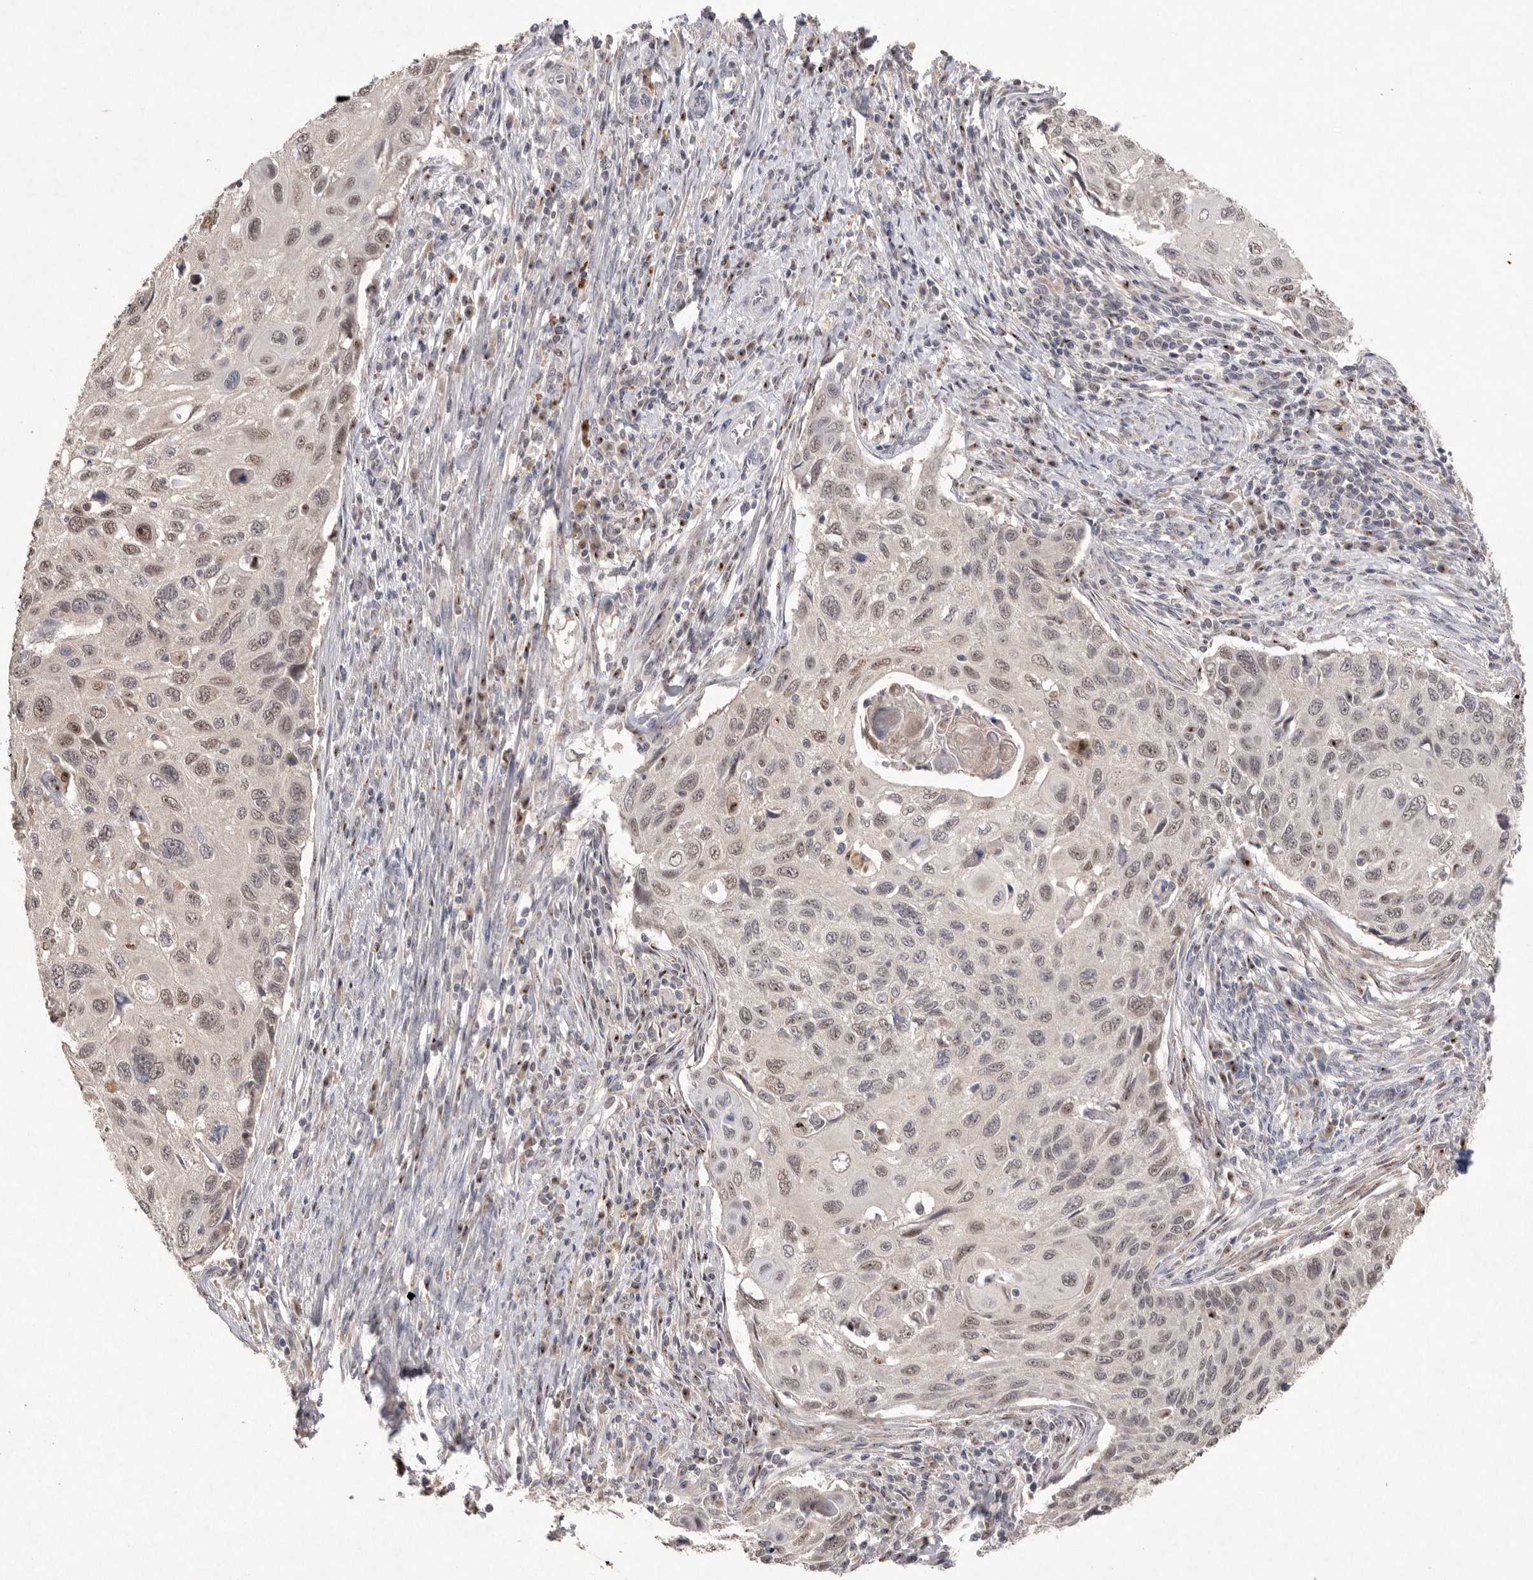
{"staining": {"intensity": "weak", "quantity": ">75%", "location": "nuclear"}, "tissue": "cervical cancer", "cell_type": "Tumor cells", "image_type": "cancer", "snomed": [{"axis": "morphology", "description": "Squamous cell carcinoma, NOS"}, {"axis": "topography", "description": "Cervix"}], "caption": "Immunohistochemical staining of squamous cell carcinoma (cervical) reveals low levels of weak nuclear staining in about >75% of tumor cells. (DAB (3,3'-diaminobenzidine) IHC with brightfield microscopy, high magnification).", "gene": "HUS1", "patient": {"sex": "female", "age": 70}}